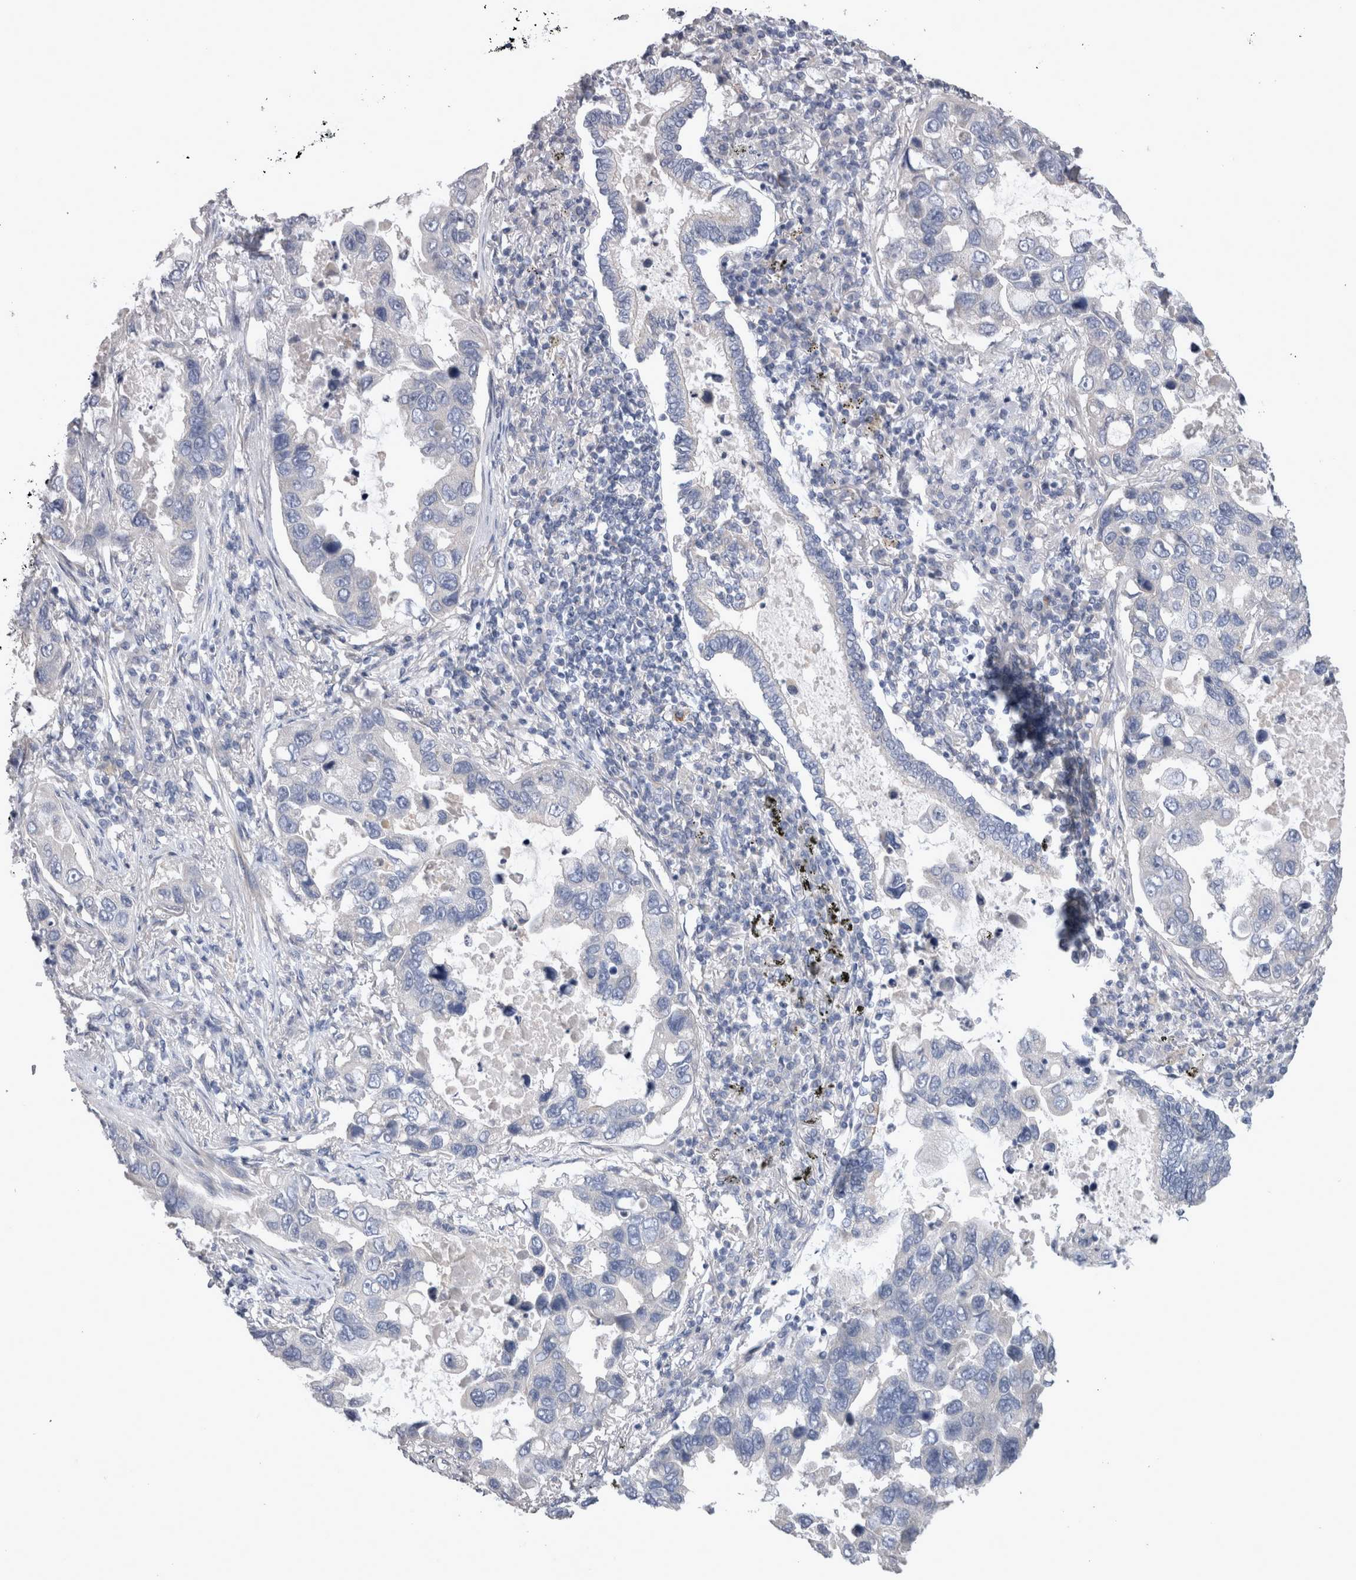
{"staining": {"intensity": "negative", "quantity": "none", "location": "none"}, "tissue": "lung cancer", "cell_type": "Tumor cells", "image_type": "cancer", "snomed": [{"axis": "morphology", "description": "Adenocarcinoma, NOS"}, {"axis": "topography", "description": "Lung"}], "caption": "IHC histopathology image of neoplastic tissue: human lung adenocarcinoma stained with DAB (3,3'-diaminobenzidine) reveals no significant protein expression in tumor cells. (DAB IHC visualized using brightfield microscopy, high magnification).", "gene": "LRRC40", "patient": {"sex": "male", "age": 64}}